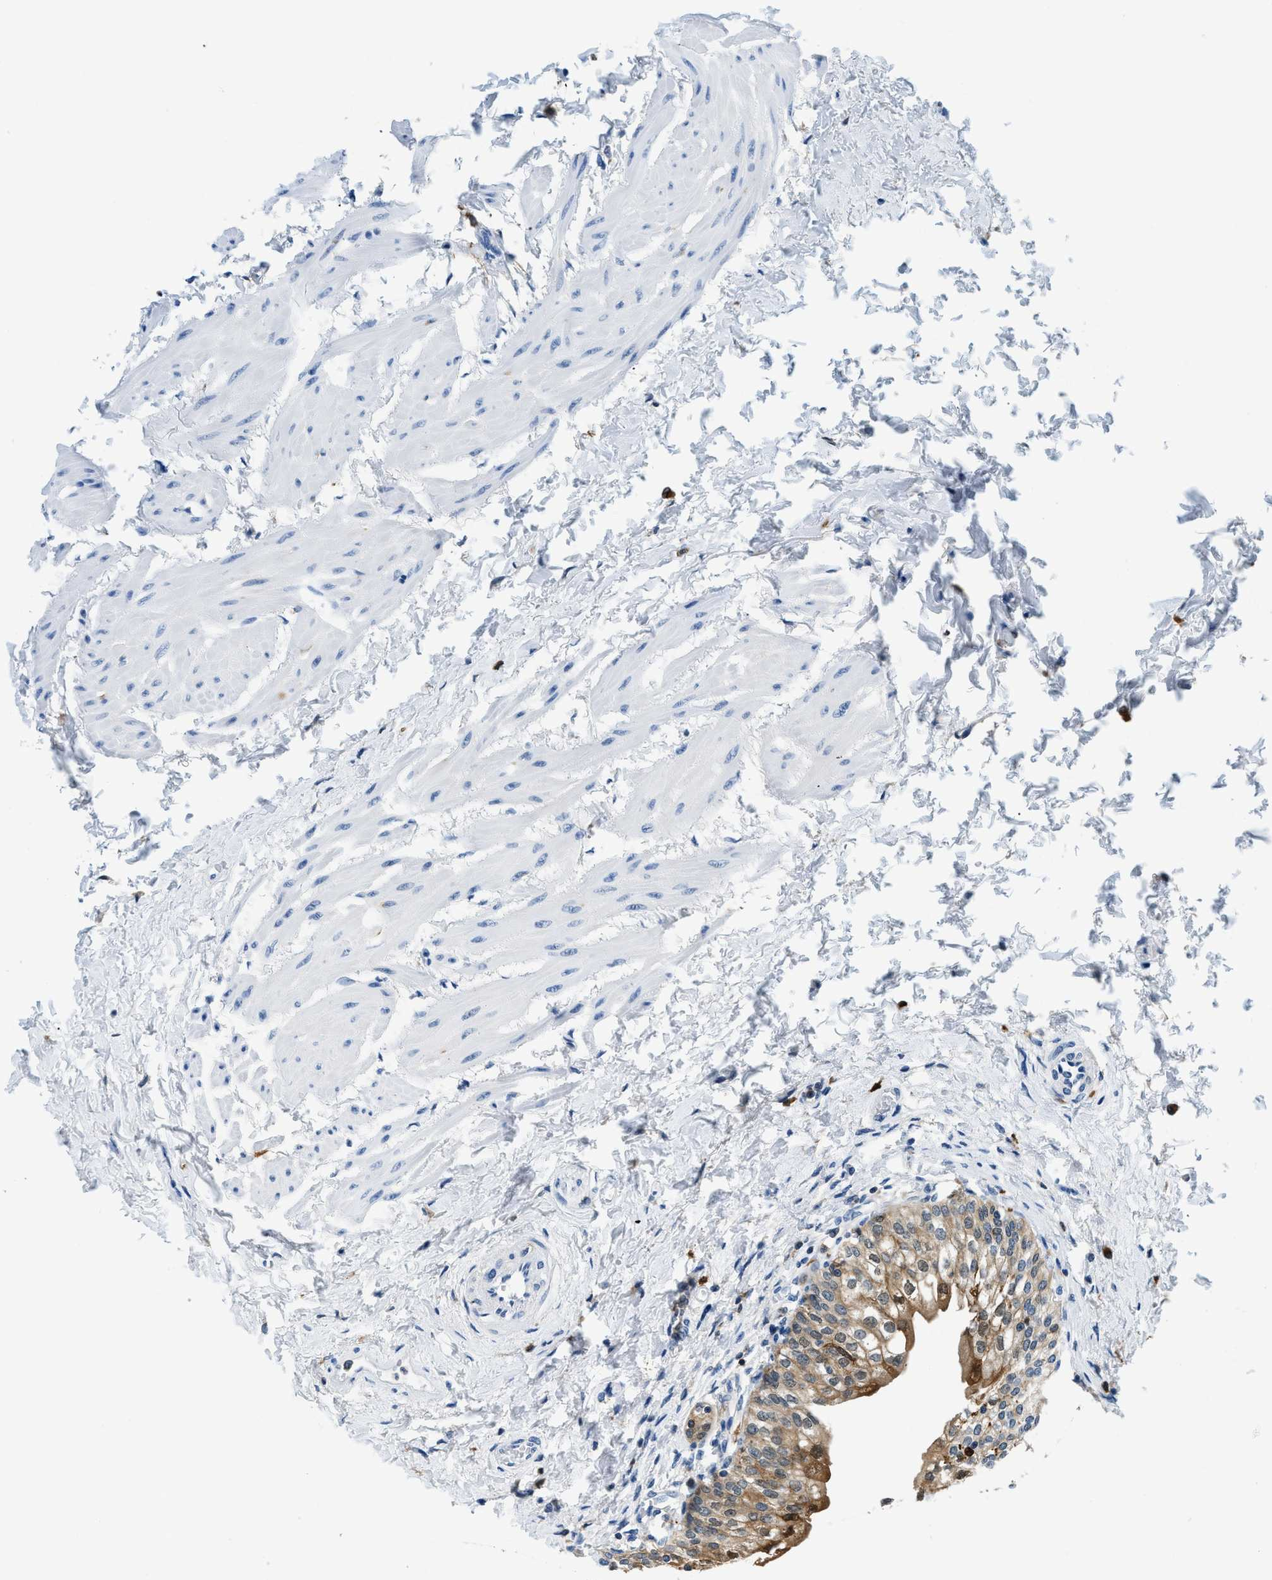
{"staining": {"intensity": "strong", "quantity": "25%-75%", "location": "cytoplasmic/membranous"}, "tissue": "urinary bladder", "cell_type": "Urothelial cells", "image_type": "normal", "snomed": [{"axis": "morphology", "description": "Normal tissue, NOS"}, {"axis": "topography", "description": "Urinary bladder"}], "caption": "Immunohistochemistry (IHC) staining of normal urinary bladder, which shows high levels of strong cytoplasmic/membranous positivity in about 25%-75% of urothelial cells indicating strong cytoplasmic/membranous protein positivity. The staining was performed using DAB (brown) for protein detection and nuclei were counterstained in hematoxylin (blue).", "gene": "CAPG", "patient": {"sex": "male", "age": 55}}